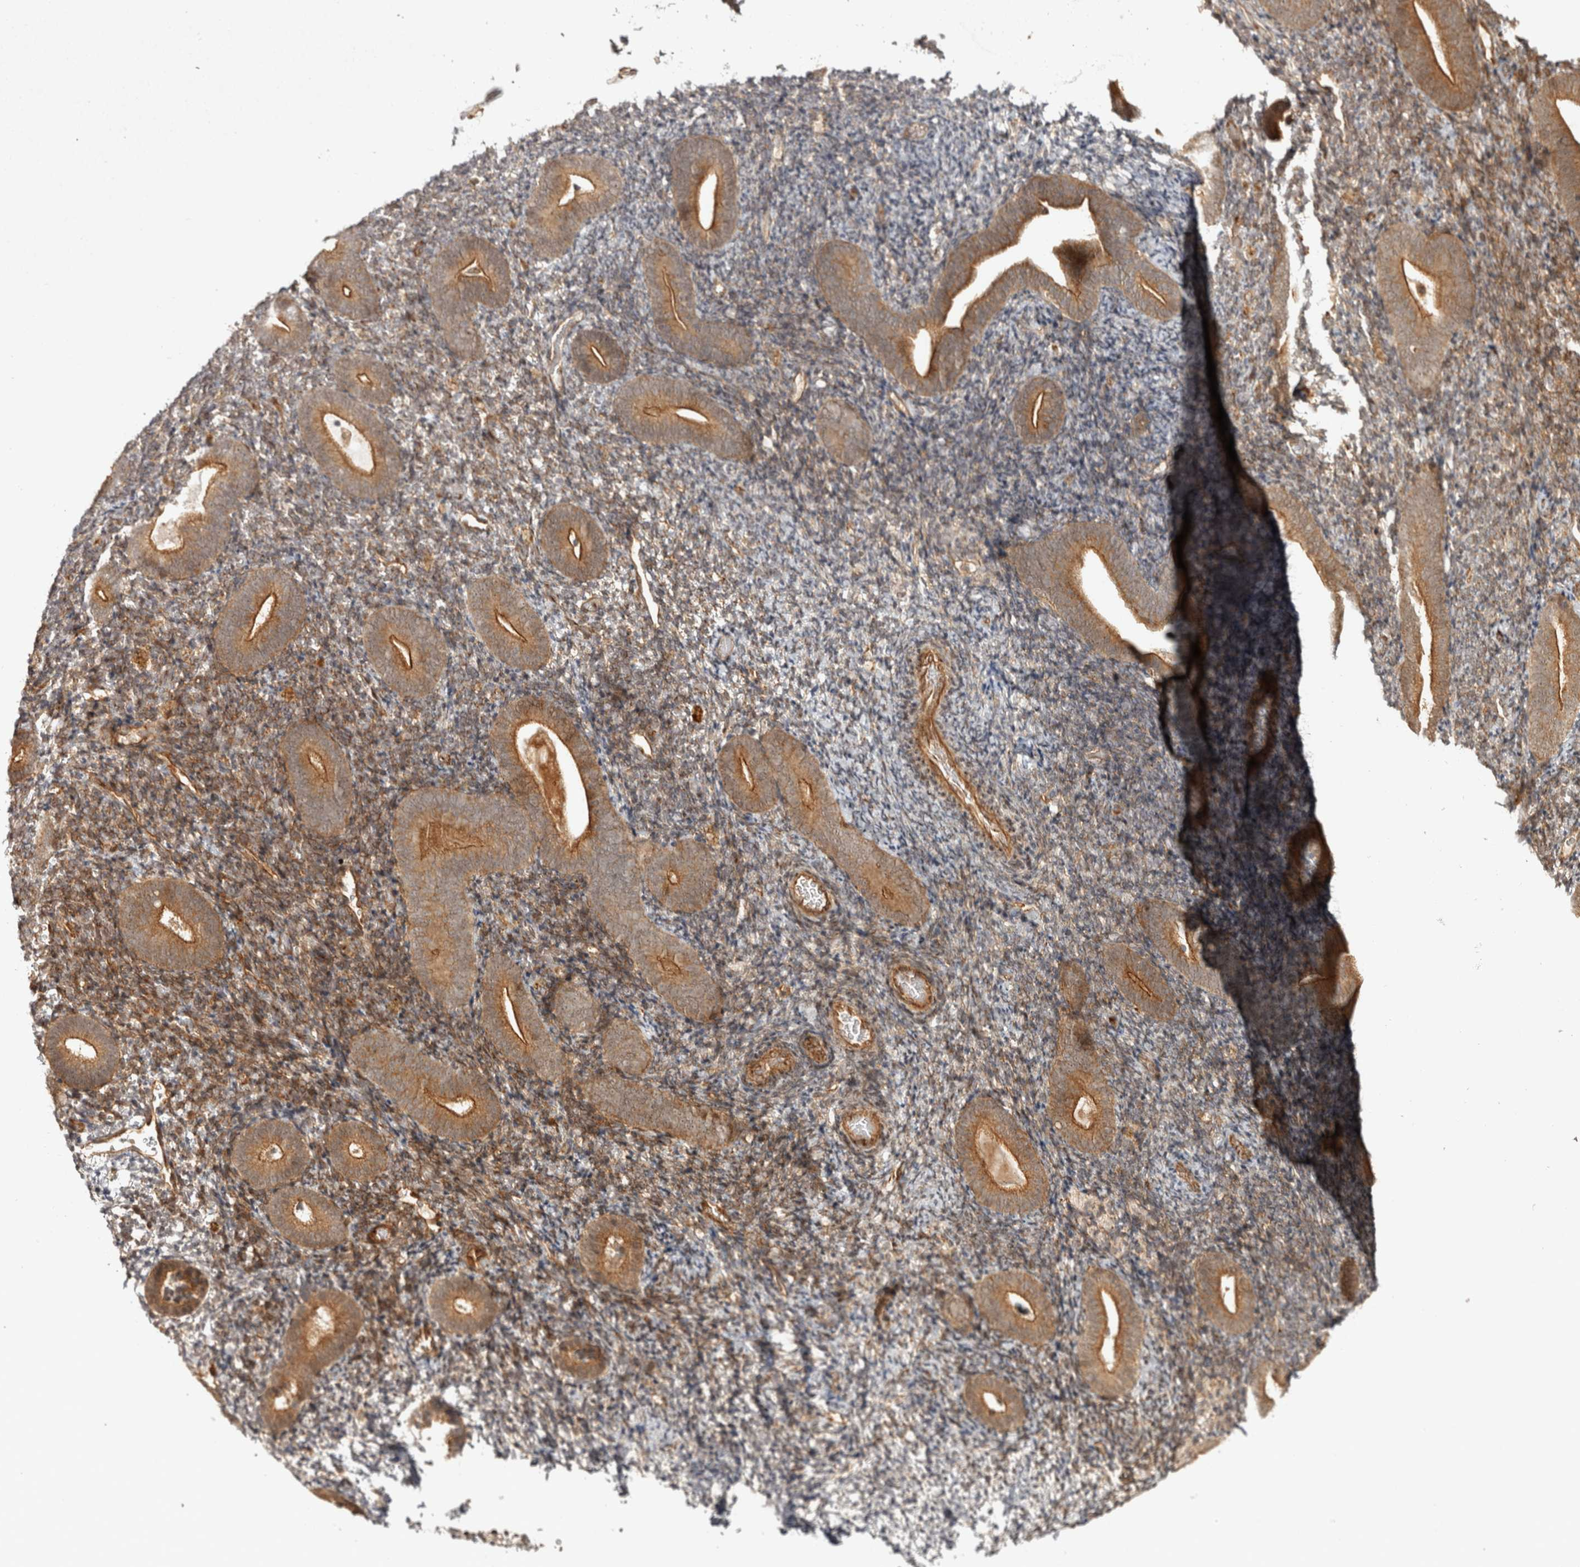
{"staining": {"intensity": "moderate", "quantity": "25%-75%", "location": "cytoplasmic/membranous"}, "tissue": "endometrium", "cell_type": "Cells in endometrial stroma", "image_type": "normal", "snomed": [{"axis": "morphology", "description": "Normal tissue, NOS"}, {"axis": "topography", "description": "Endometrium"}], "caption": "Cells in endometrial stroma demonstrate medium levels of moderate cytoplasmic/membranous staining in about 25%-75% of cells in unremarkable human endometrium. (brown staining indicates protein expression, while blue staining denotes nuclei).", "gene": "CAMSAP2", "patient": {"sex": "female", "age": 51}}